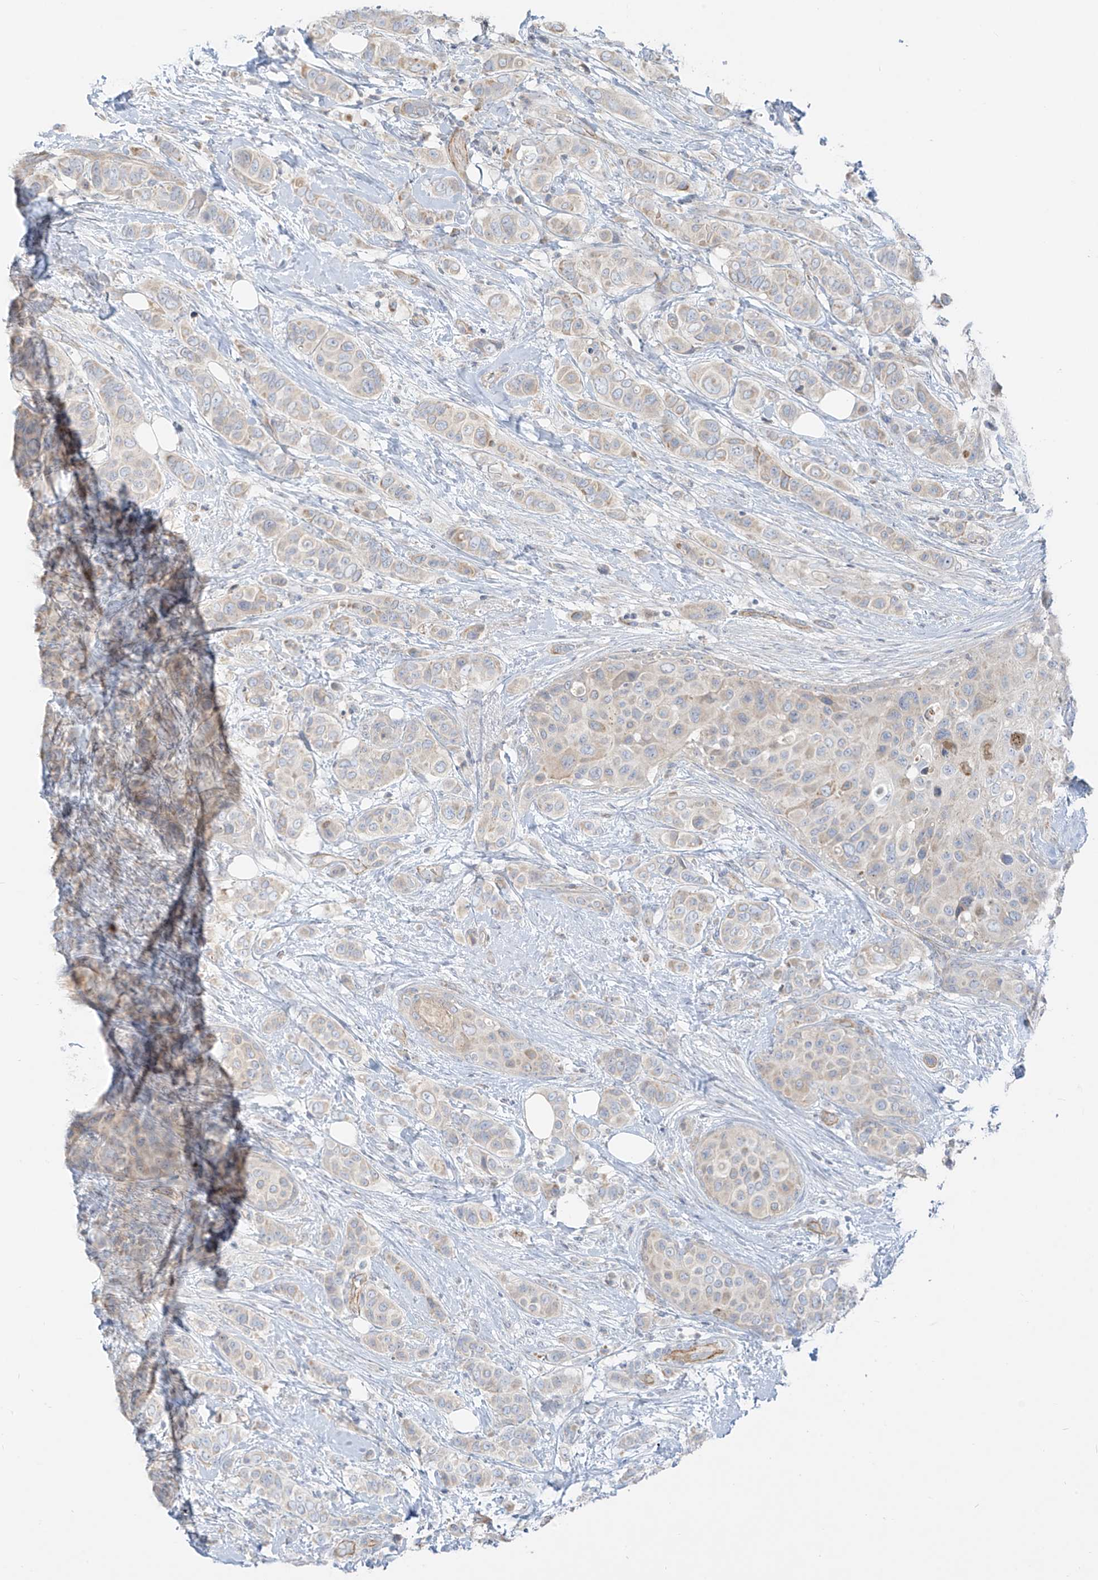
{"staining": {"intensity": "weak", "quantity": "<25%", "location": "cytoplasmic/membranous"}, "tissue": "breast cancer", "cell_type": "Tumor cells", "image_type": "cancer", "snomed": [{"axis": "morphology", "description": "Lobular carcinoma"}, {"axis": "topography", "description": "Breast"}], "caption": "IHC micrograph of neoplastic tissue: breast lobular carcinoma stained with DAB demonstrates no significant protein staining in tumor cells.", "gene": "C2orf42", "patient": {"sex": "female", "age": 51}}